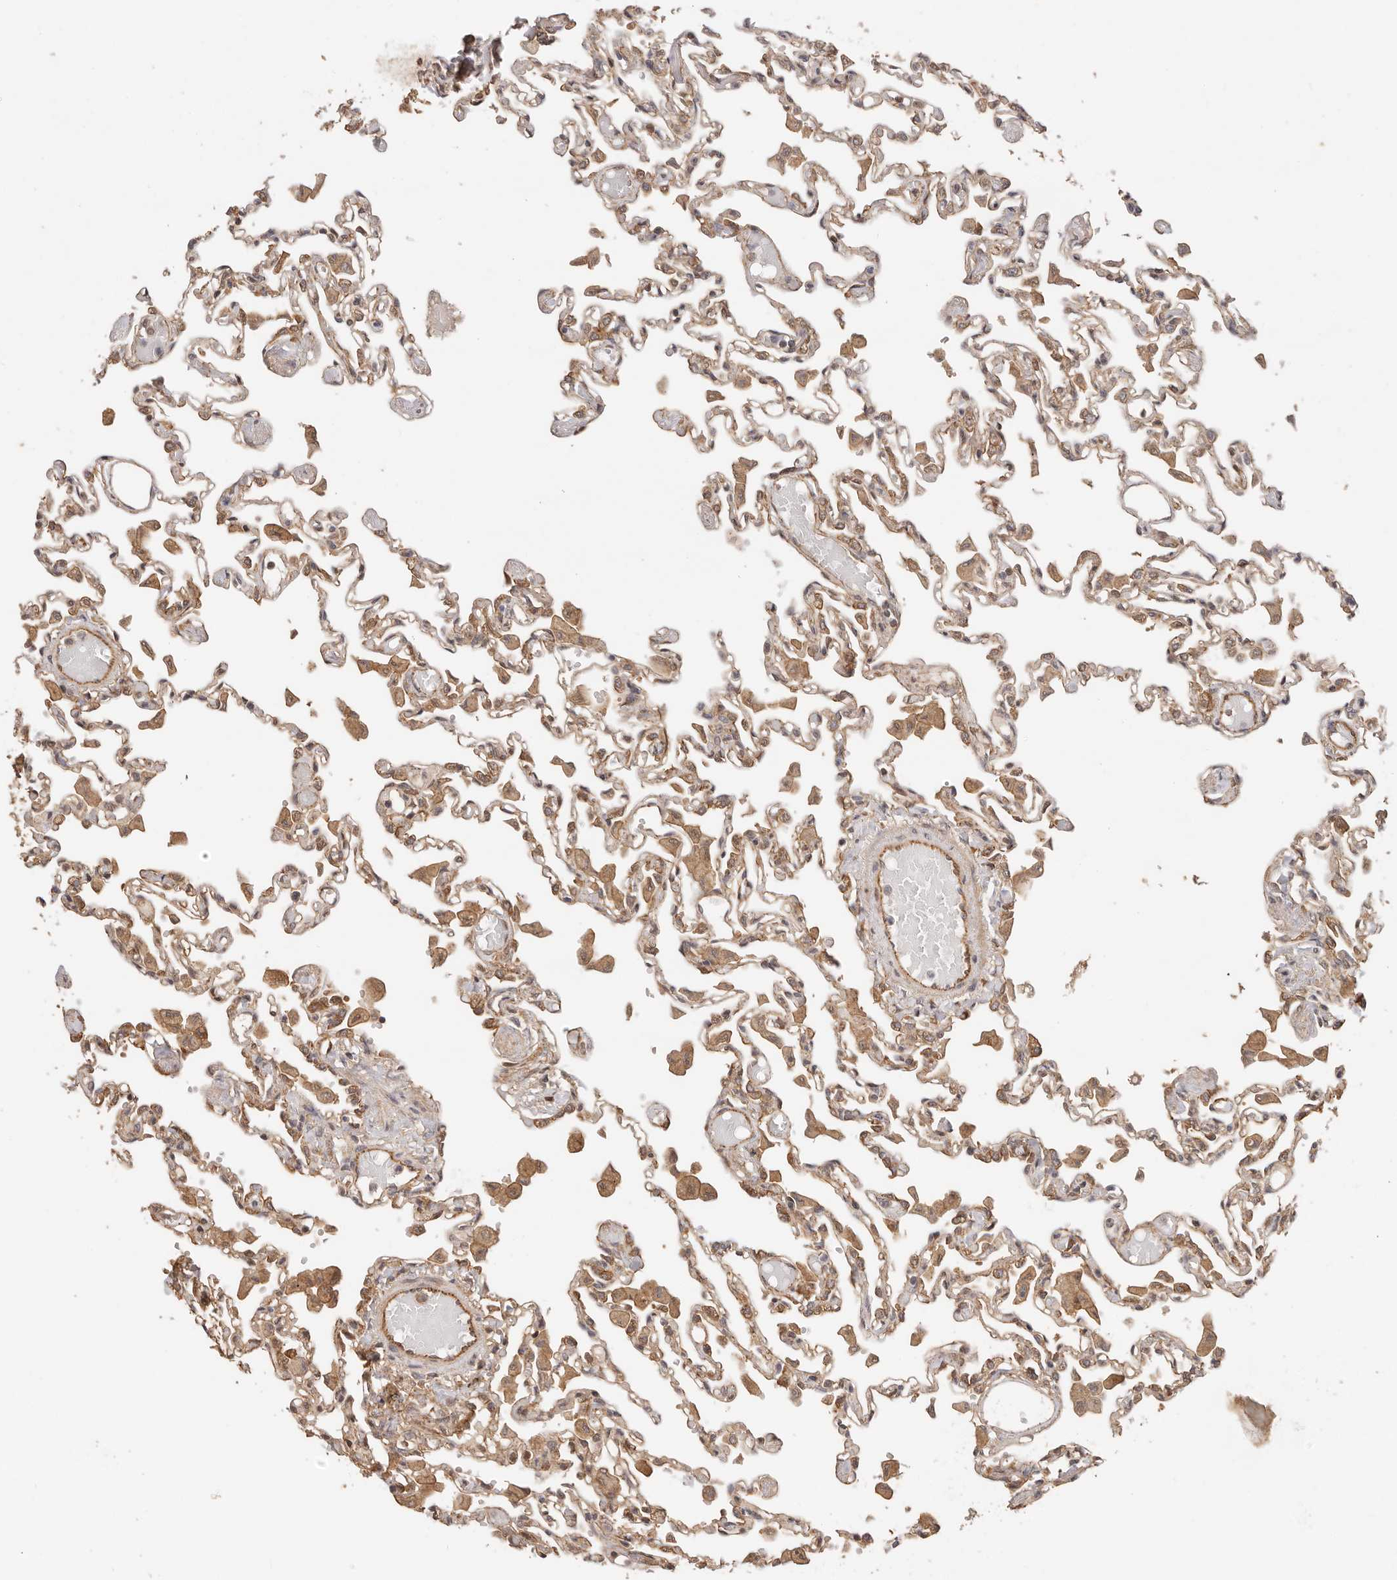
{"staining": {"intensity": "moderate", "quantity": ">75%", "location": "cytoplasmic/membranous"}, "tissue": "lung", "cell_type": "Alveolar cells", "image_type": "normal", "snomed": [{"axis": "morphology", "description": "Normal tissue, NOS"}, {"axis": "topography", "description": "Bronchus"}, {"axis": "topography", "description": "Lung"}], "caption": "IHC (DAB) staining of unremarkable human lung reveals moderate cytoplasmic/membranous protein expression in about >75% of alveolar cells.", "gene": "AFDN", "patient": {"sex": "female", "age": 49}}